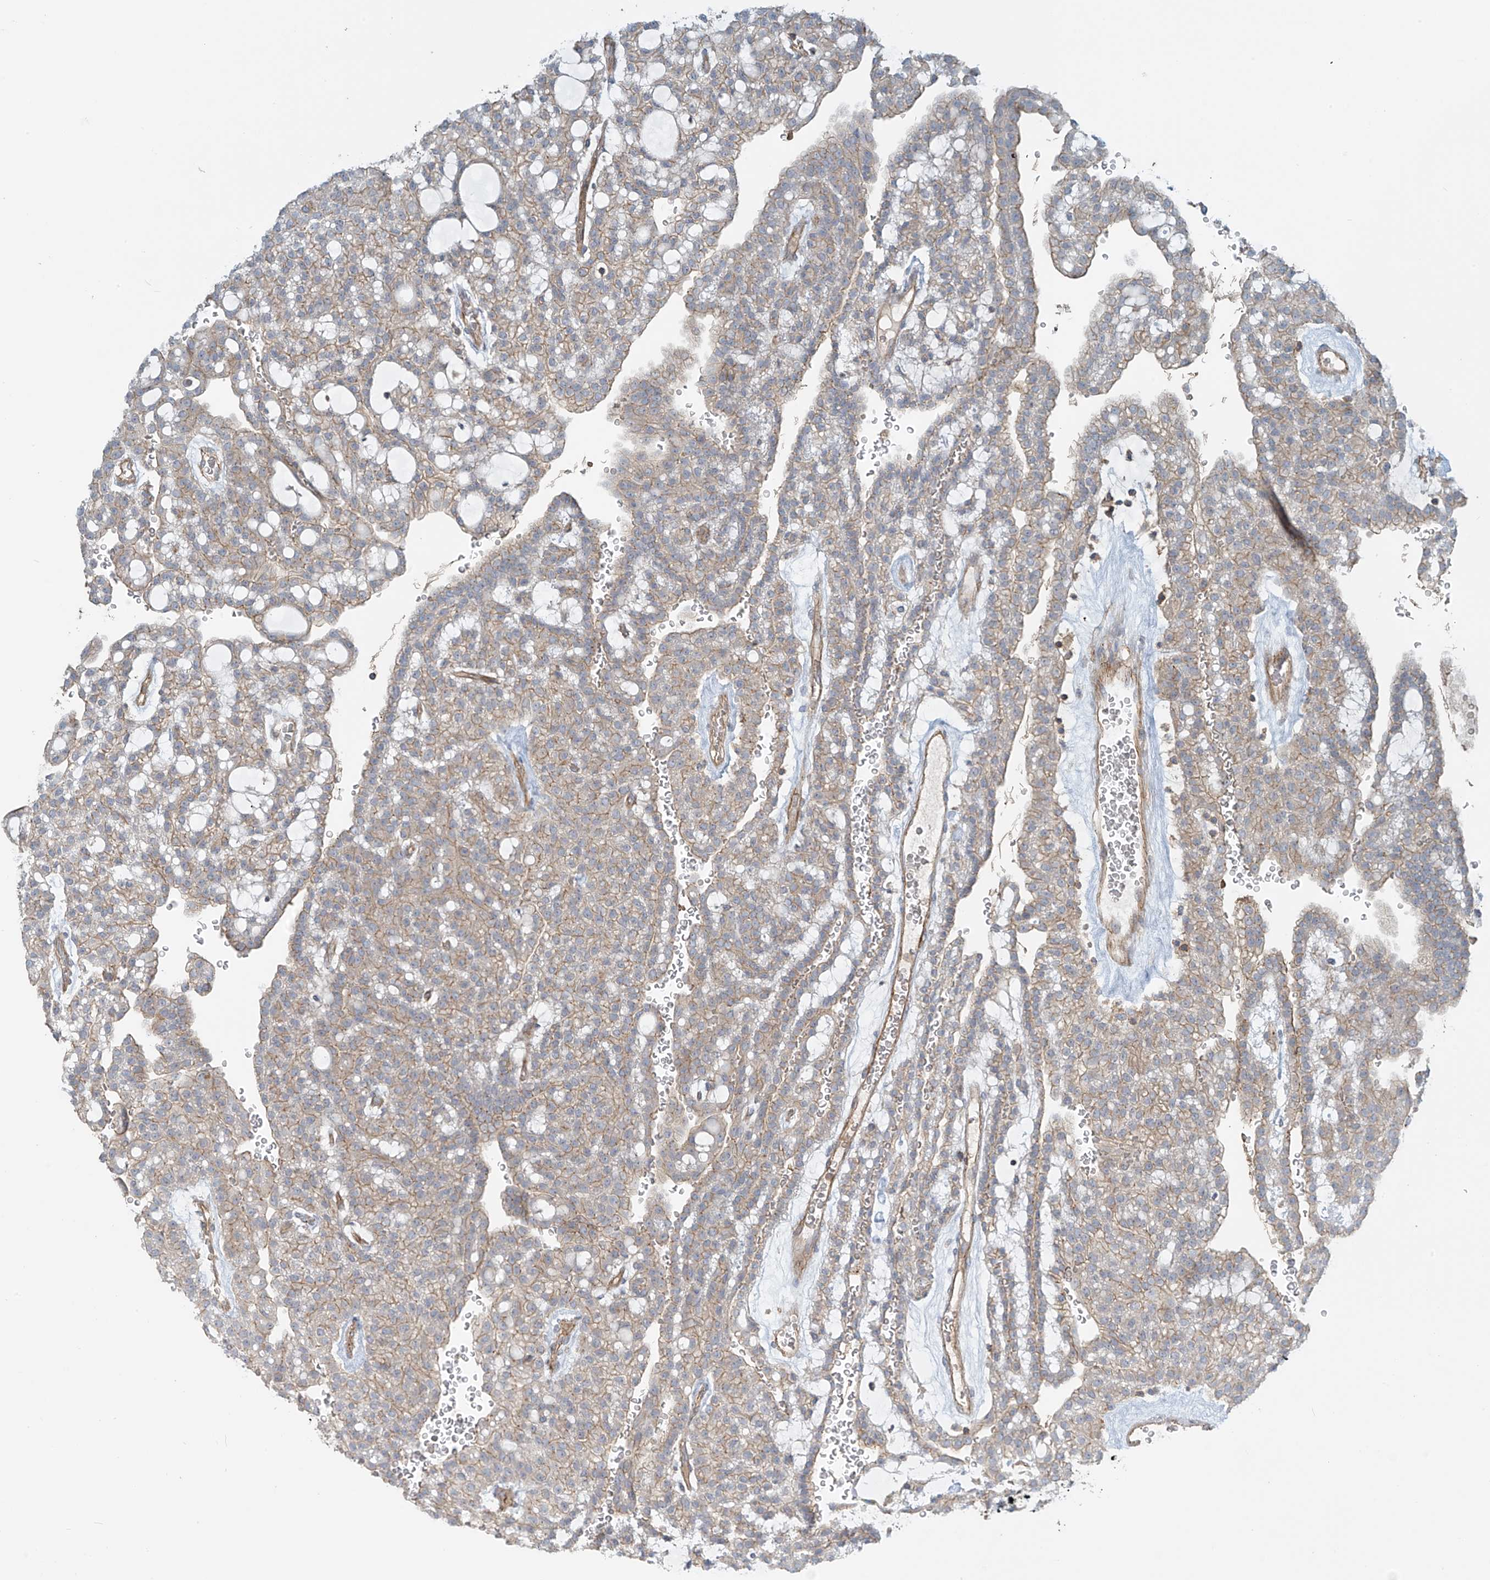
{"staining": {"intensity": "moderate", "quantity": "25%-75%", "location": "cytoplasmic/membranous"}, "tissue": "renal cancer", "cell_type": "Tumor cells", "image_type": "cancer", "snomed": [{"axis": "morphology", "description": "Adenocarcinoma, NOS"}, {"axis": "topography", "description": "Kidney"}], "caption": "Protein expression analysis of human renal adenocarcinoma reveals moderate cytoplasmic/membranous positivity in about 25%-75% of tumor cells.", "gene": "SLC9A2", "patient": {"sex": "male", "age": 63}}